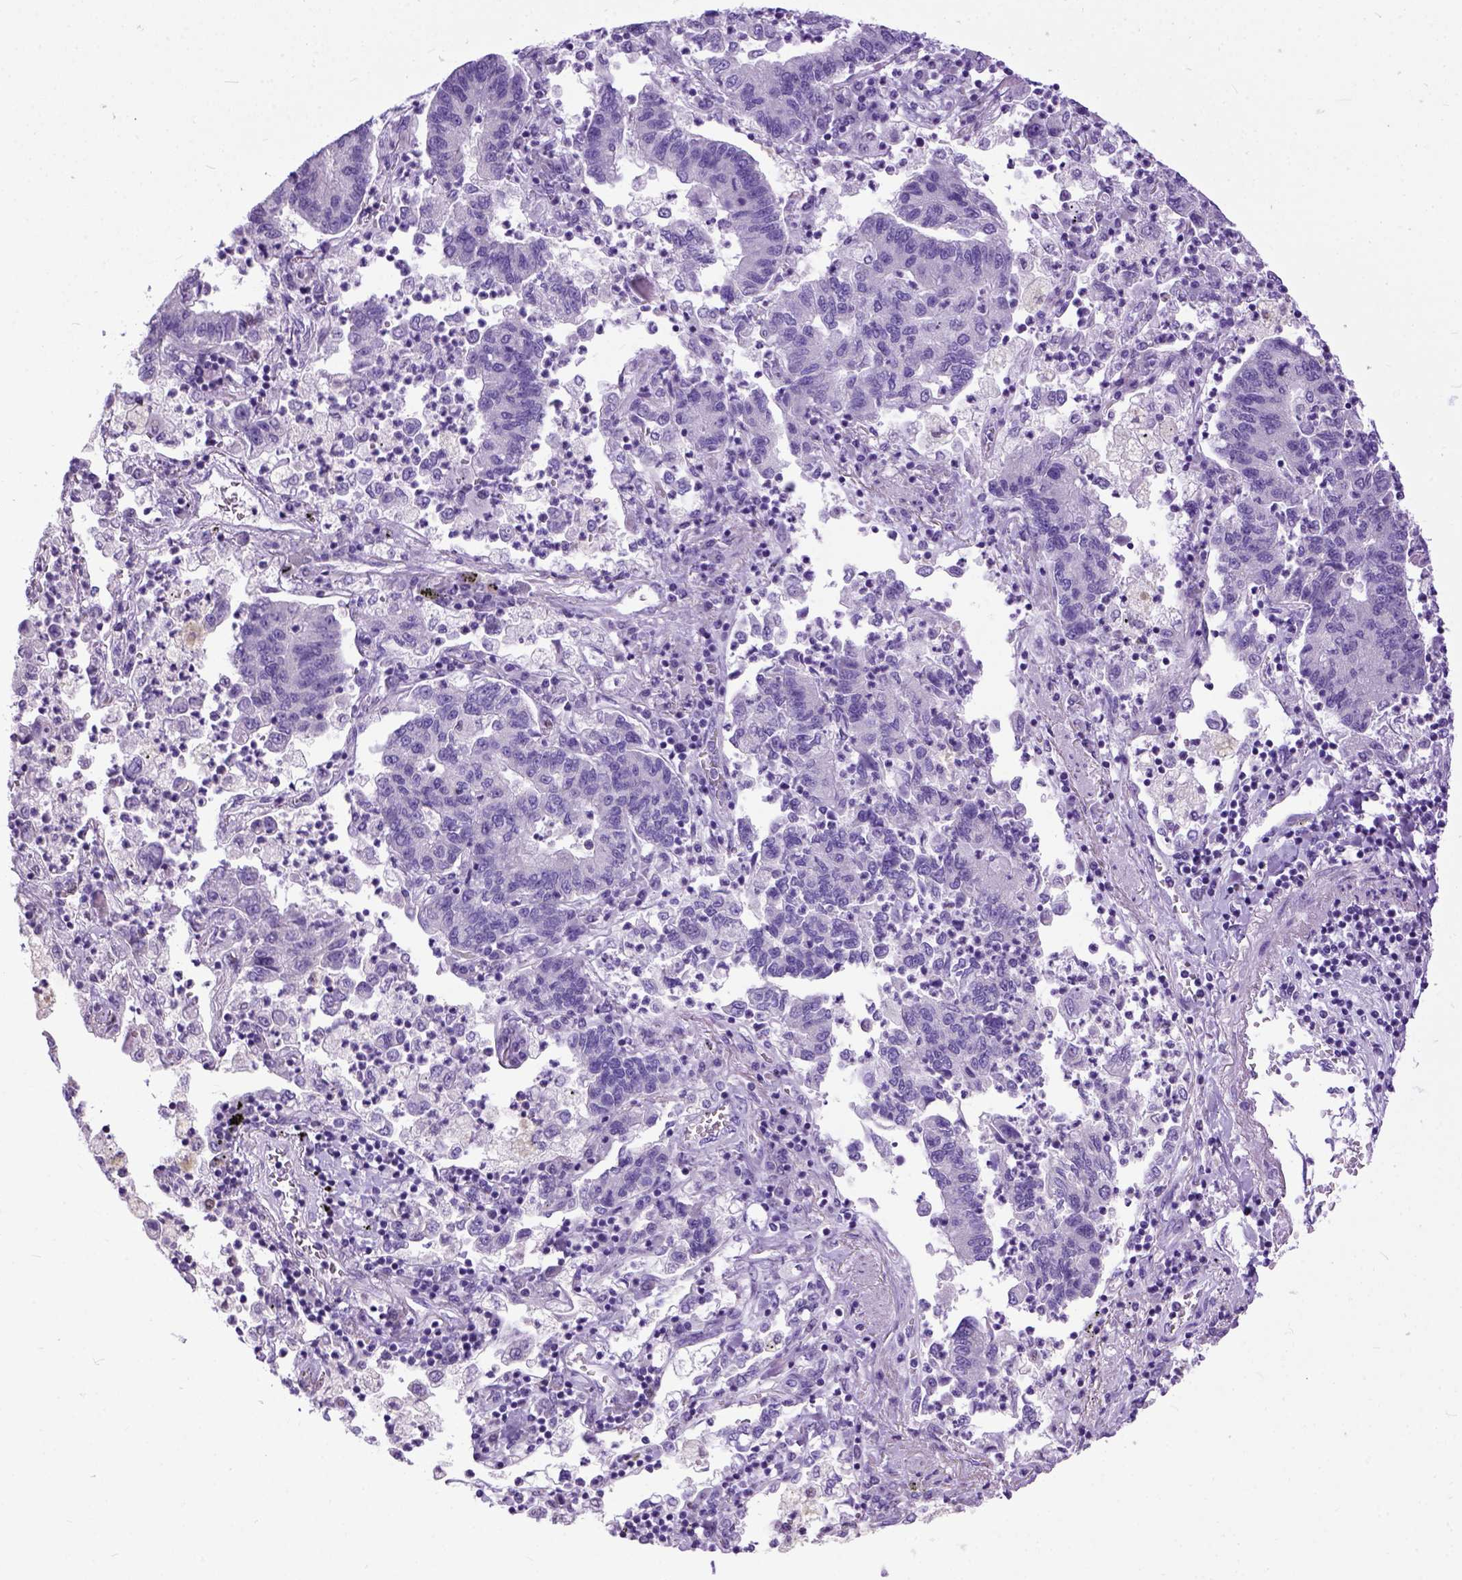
{"staining": {"intensity": "negative", "quantity": "none", "location": "none"}, "tissue": "lung cancer", "cell_type": "Tumor cells", "image_type": "cancer", "snomed": [{"axis": "morphology", "description": "Adenocarcinoma, NOS"}, {"axis": "topography", "description": "Lung"}], "caption": "Lung cancer stained for a protein using immunohistochemistry (IHC) shows no expression tumor cells.", "gene": "CRB1", "patient": {"sex": "female", "age": 57}}